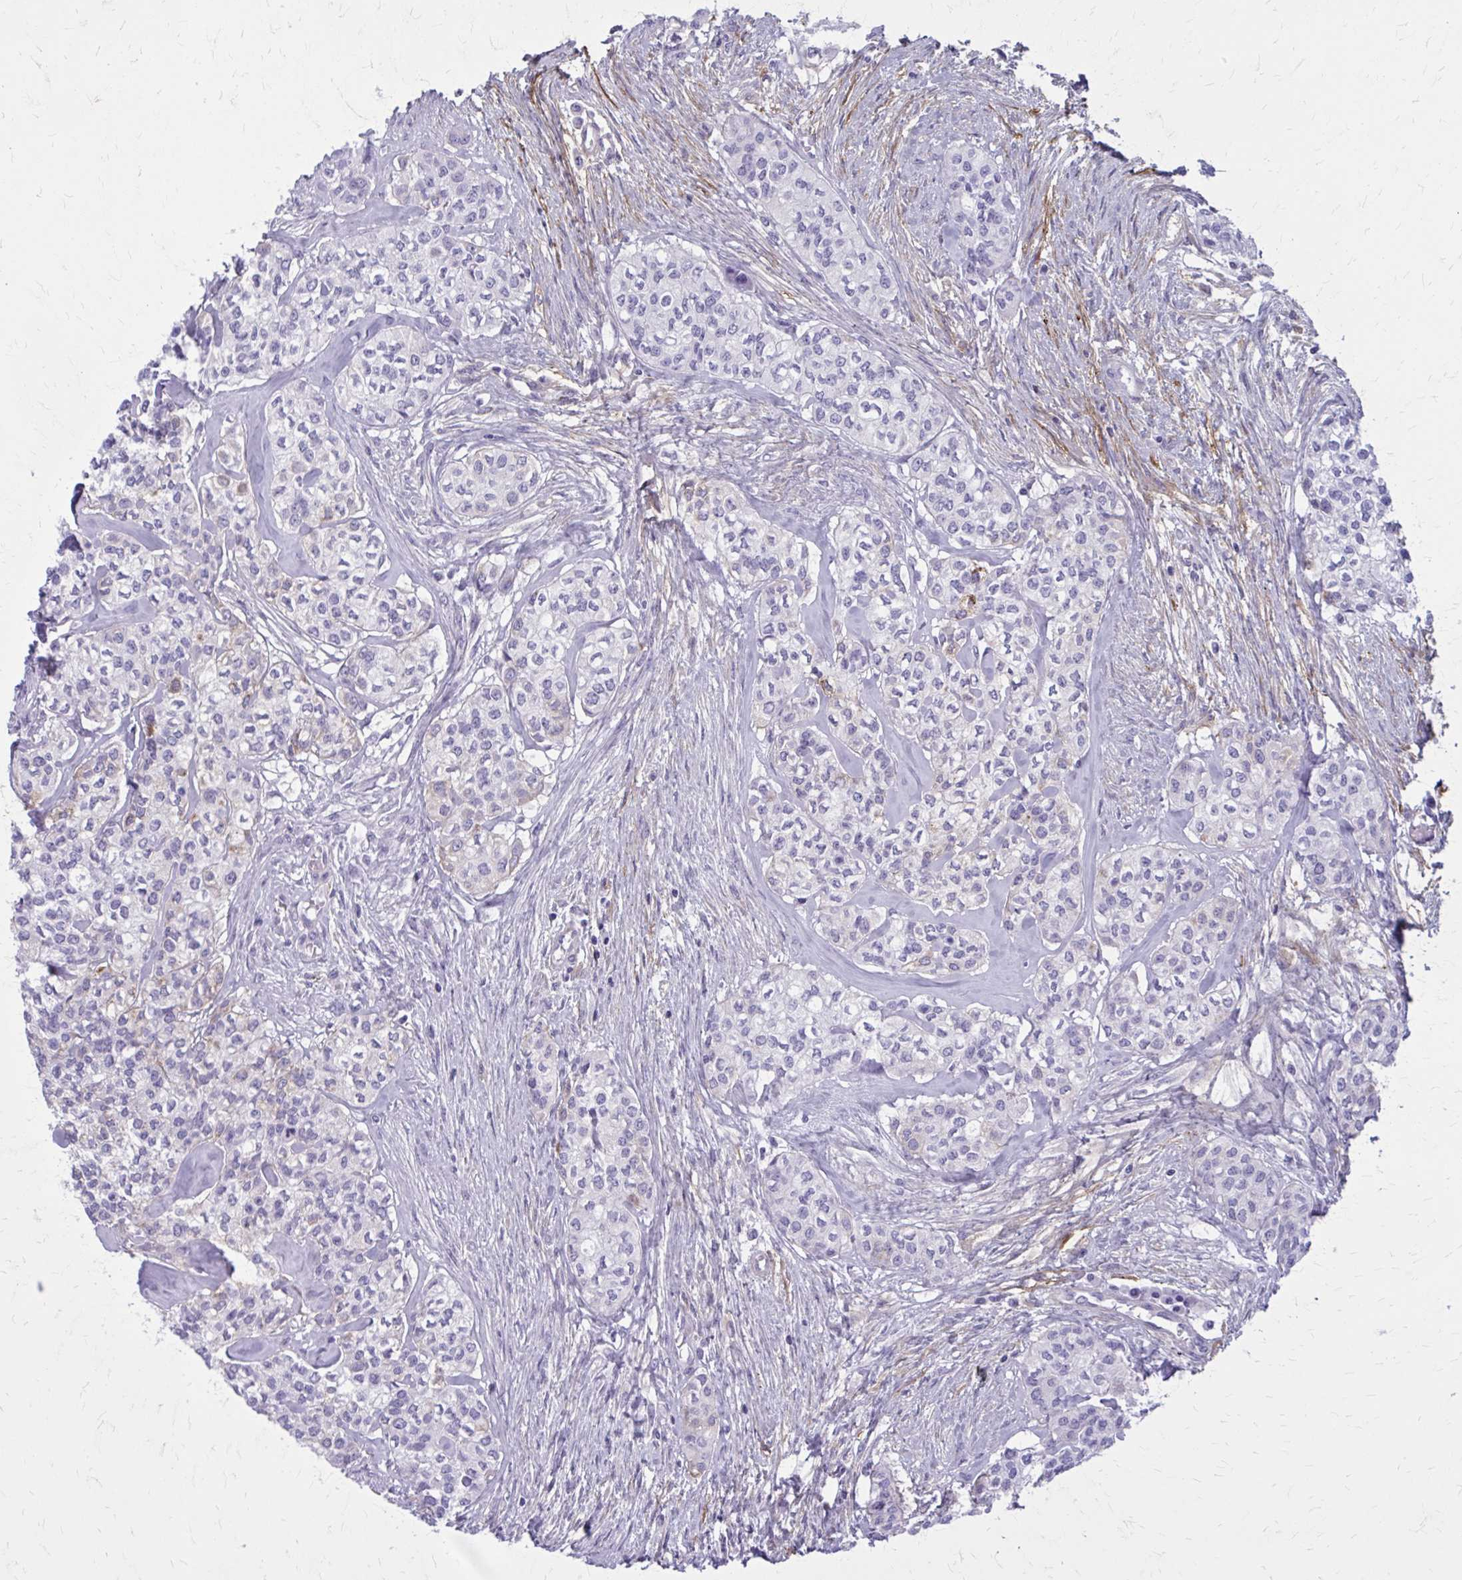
{"staining": {"intensity": "moderate", "quantity": "<25%", "location": "cytoplasmic/membranous"}, "tissue": "head and neck cancer", "cell_type": "Tumor cells", "image_type": "cancer", "snomed": [{"axis": "morphology", "description": "Adenocarcinoma, NOS"}, {"axis": "topography", "description": "Head-Neck"}], "caption": "Head and neck cancer (adenocarcinoma) was stained to show a protein in brown. There is low levels of moderate cytoplasmic/membranous staining in approximately <25% of tumor cells. The staining was performed using DAB (3,3'-diaminobenzidine), with brown indicating positive protein expression. Nuclei are stained blue with hematoxylin.", "gene": "AKAP12", "patient": {"sex": "male", "age": 81}}